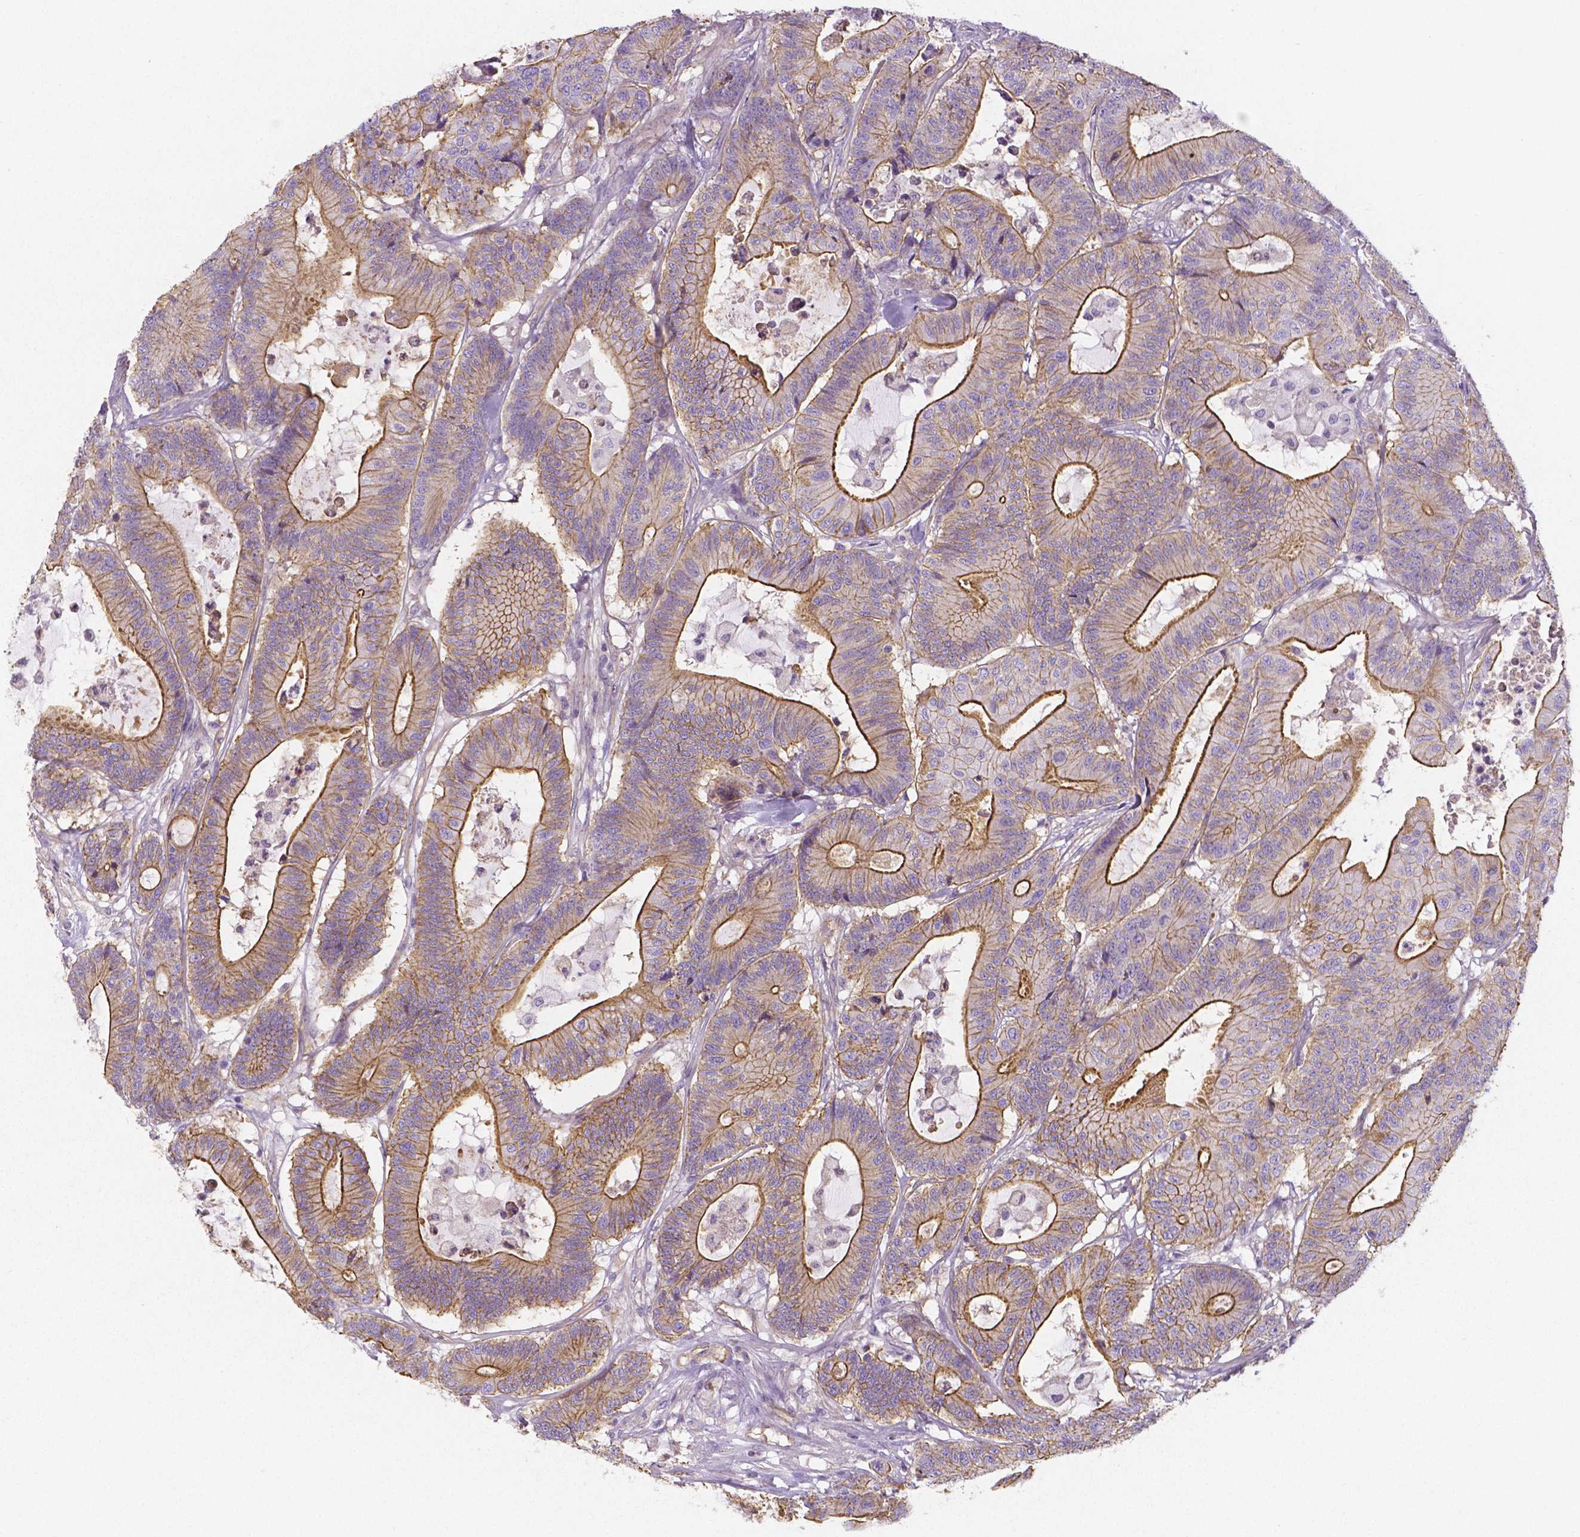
{"staining": {"intensity": "strong", "quantity": "25%-75%", "location": "cytoplasmic/membranous"}, "tissue": "colorectal cancer", "cell_type": "Tumor cells", "image_type": "cancer", "snomed": [{"axis": "morphology", "description": "Adenocarcinoma, NOS"}, {"axis": "topography", "description": "Colon"}], "caption": "Strong cytoplasmic/membranous staining is seen in approximately 25%-75% of tumor cells in colorectal cancer (adenocarcinoma). The protein of interest is shown in brown color, while the nuclei are stained blue.", "gene": "CRMP1", "patient": {"sex": "female", "age": 84}}